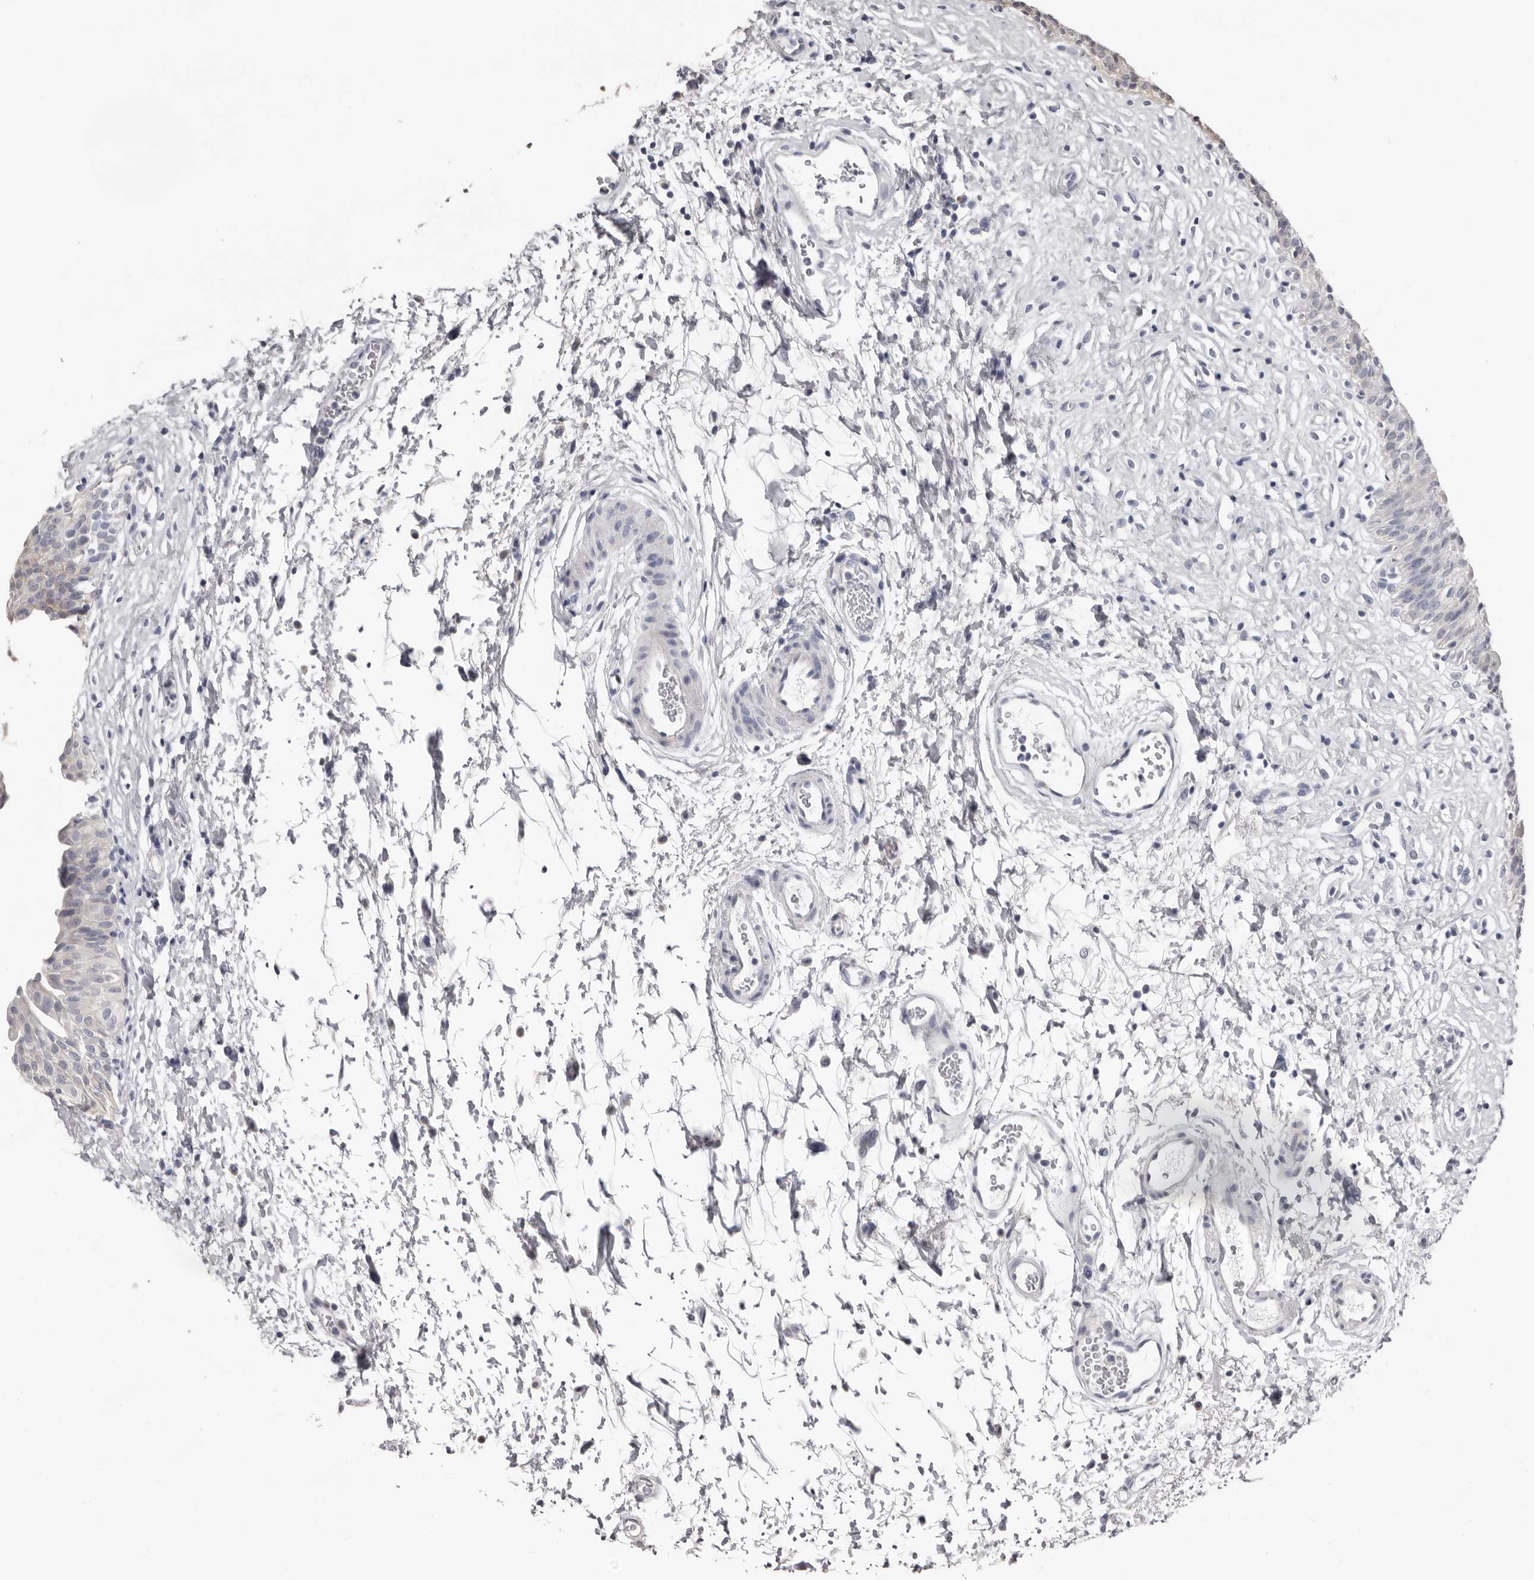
{"staining": {"intensity": "negative", "quantity": "none", "location": "none"}, "tissue": "urinary bladder", "cell_type": "Urothelial cells", "image_type": "normal", "snomed": [{"axis": "morphology", "description": "Normal tissue, NOS"}, {"axis": "topography", "description": "Urinary bladder"}], "caption": "Human urinary bladder stained for a protein using immunohistochemistry (IHC) reveals no expression in urothelial cells.", "gene": "FABP7", "patient": {"sex": "male", "age": 51}}